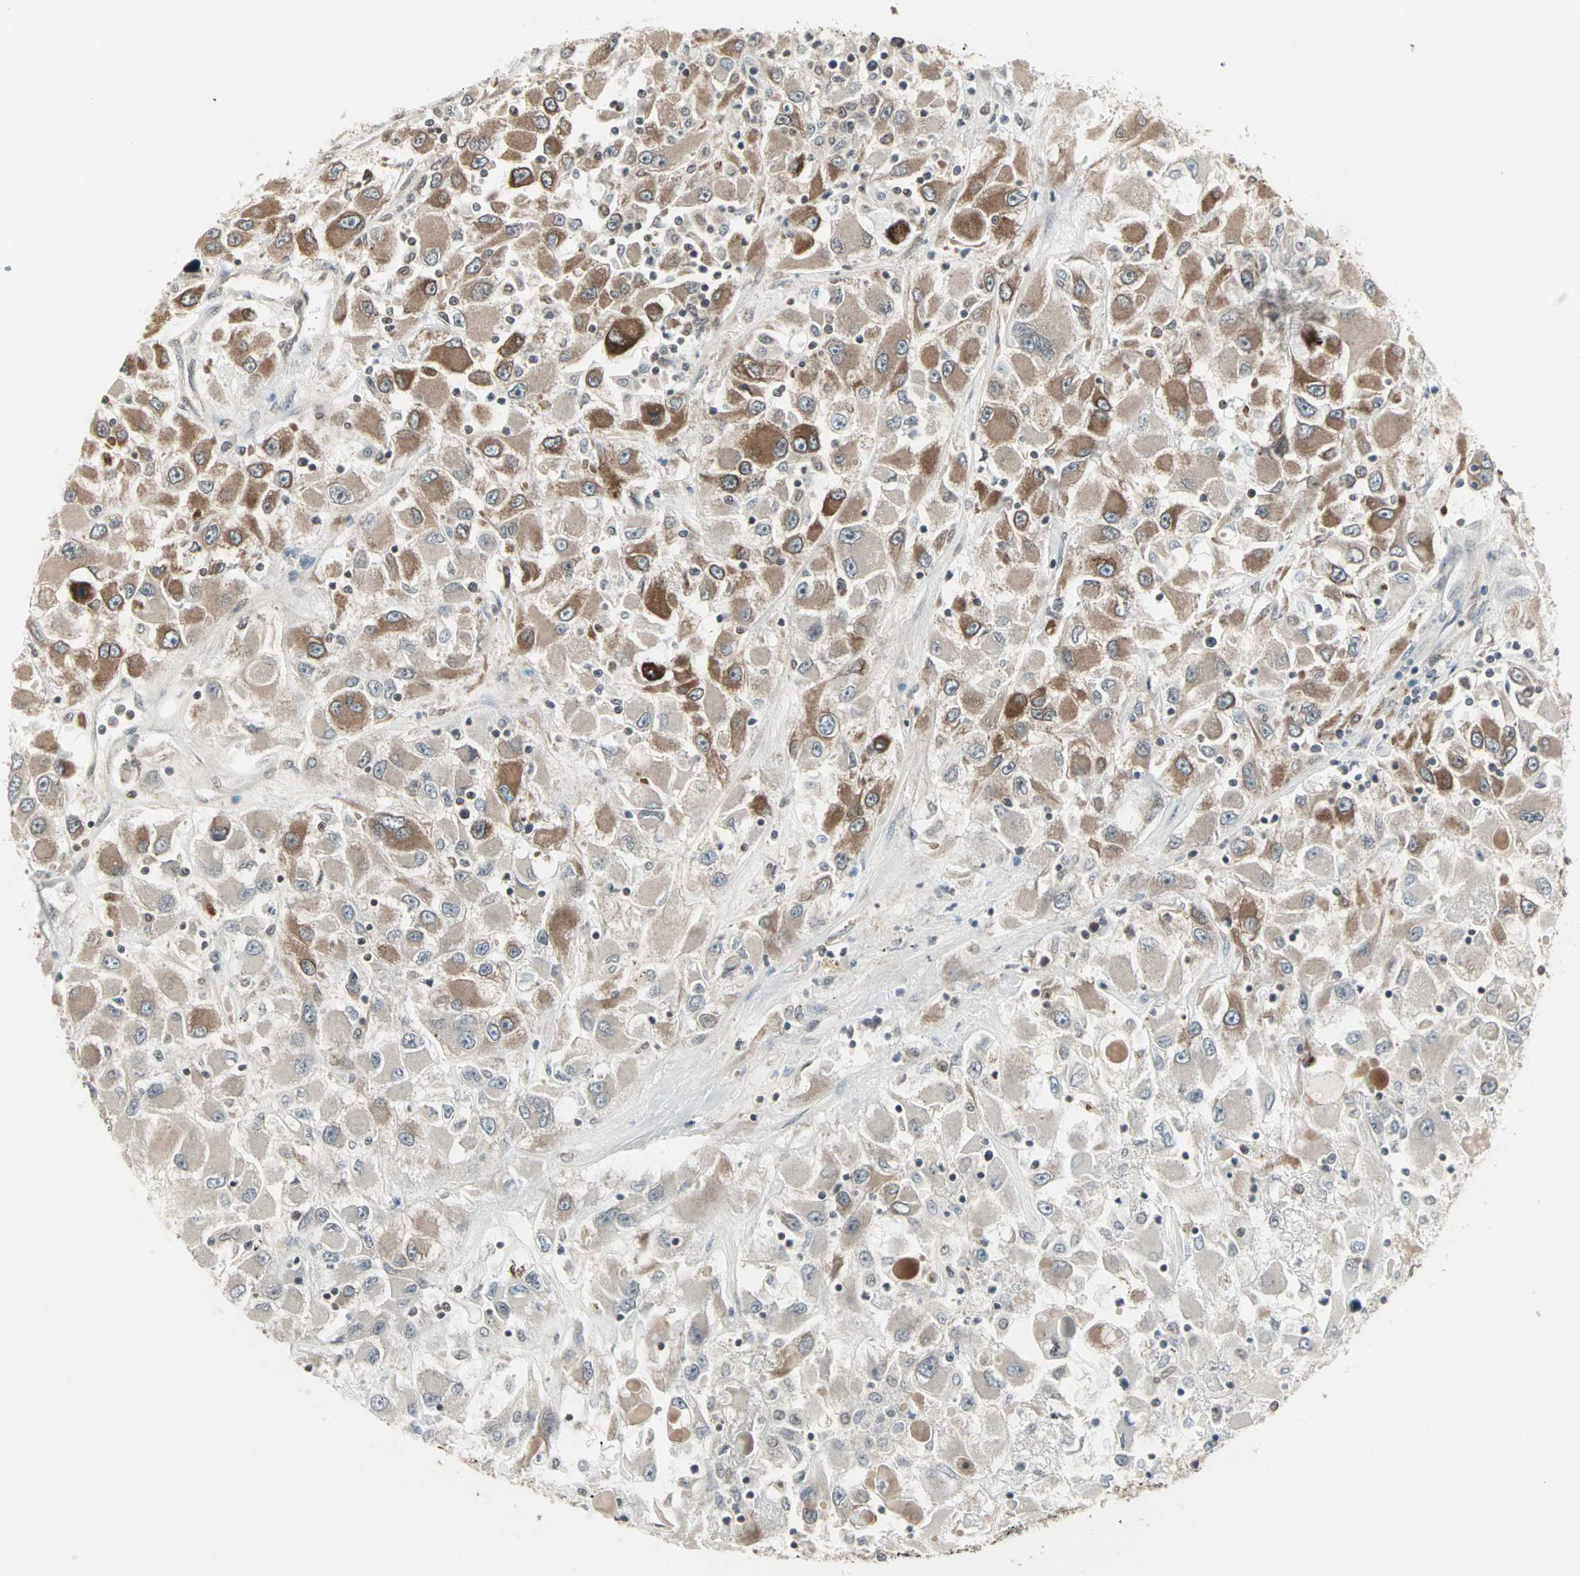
{"staining": {"intensity": "moderate", "quantity": "25%-75%", "location": "cytoplasmic/membranous"}, "tissue": "renal cancer", "cell_type": "Tumor cells", "image_type": "cancer", "snomed": [{"axis": "morphology", "description": "Adenocarcinoma, NOS"}, {"axis": "topography", "description": "Kidney"}], "caption": "DAB immunohistochemical staining of adenocarcinoma (renal) demonstrates moderate cytoplasmic/membranous protein staining in approximately 25%-75% of tumor cells.", "gene": "CBLC", "patient": {"sex": "female", "age": 52}}